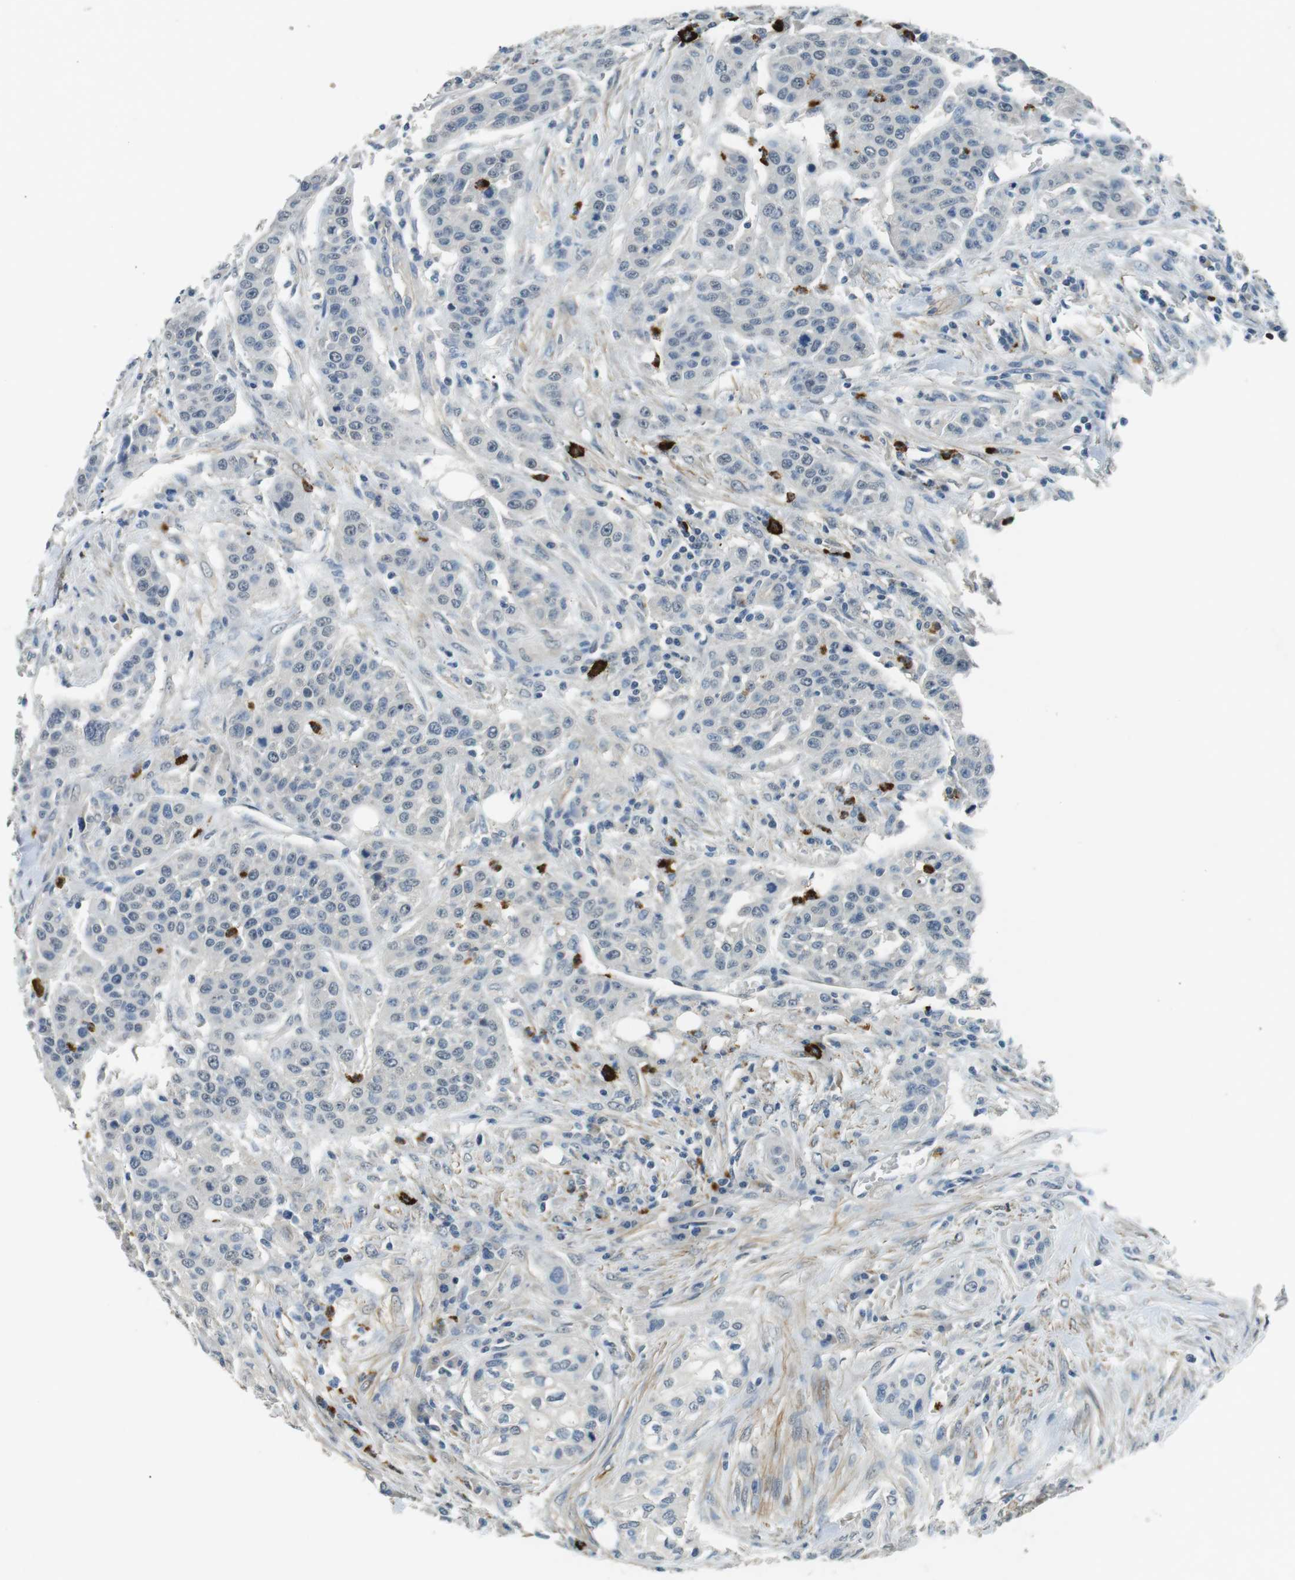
{"staining": {"intensity": "negative", "quantity": "none", "location": "none"}, "tissue": "urothelial cancer", "cell_type": "Tumor cells", "image_type": "cancer", "snomed": [{"axis": "morphology", "description": "Urothelial carcinoma, High grade"}, {"axis": "topography", "description": "Urinary bladder"}], "caption": "Urothelial cancer was stained to show a protein in brown. There is no significant positivity in tumor cells. (DAB (3,3'-diaminobenzidine) IHC visualized using brightfield microscopy, high magnification).", "gene": "GZMM", "patient": {"sex": "male", "age": 74}}